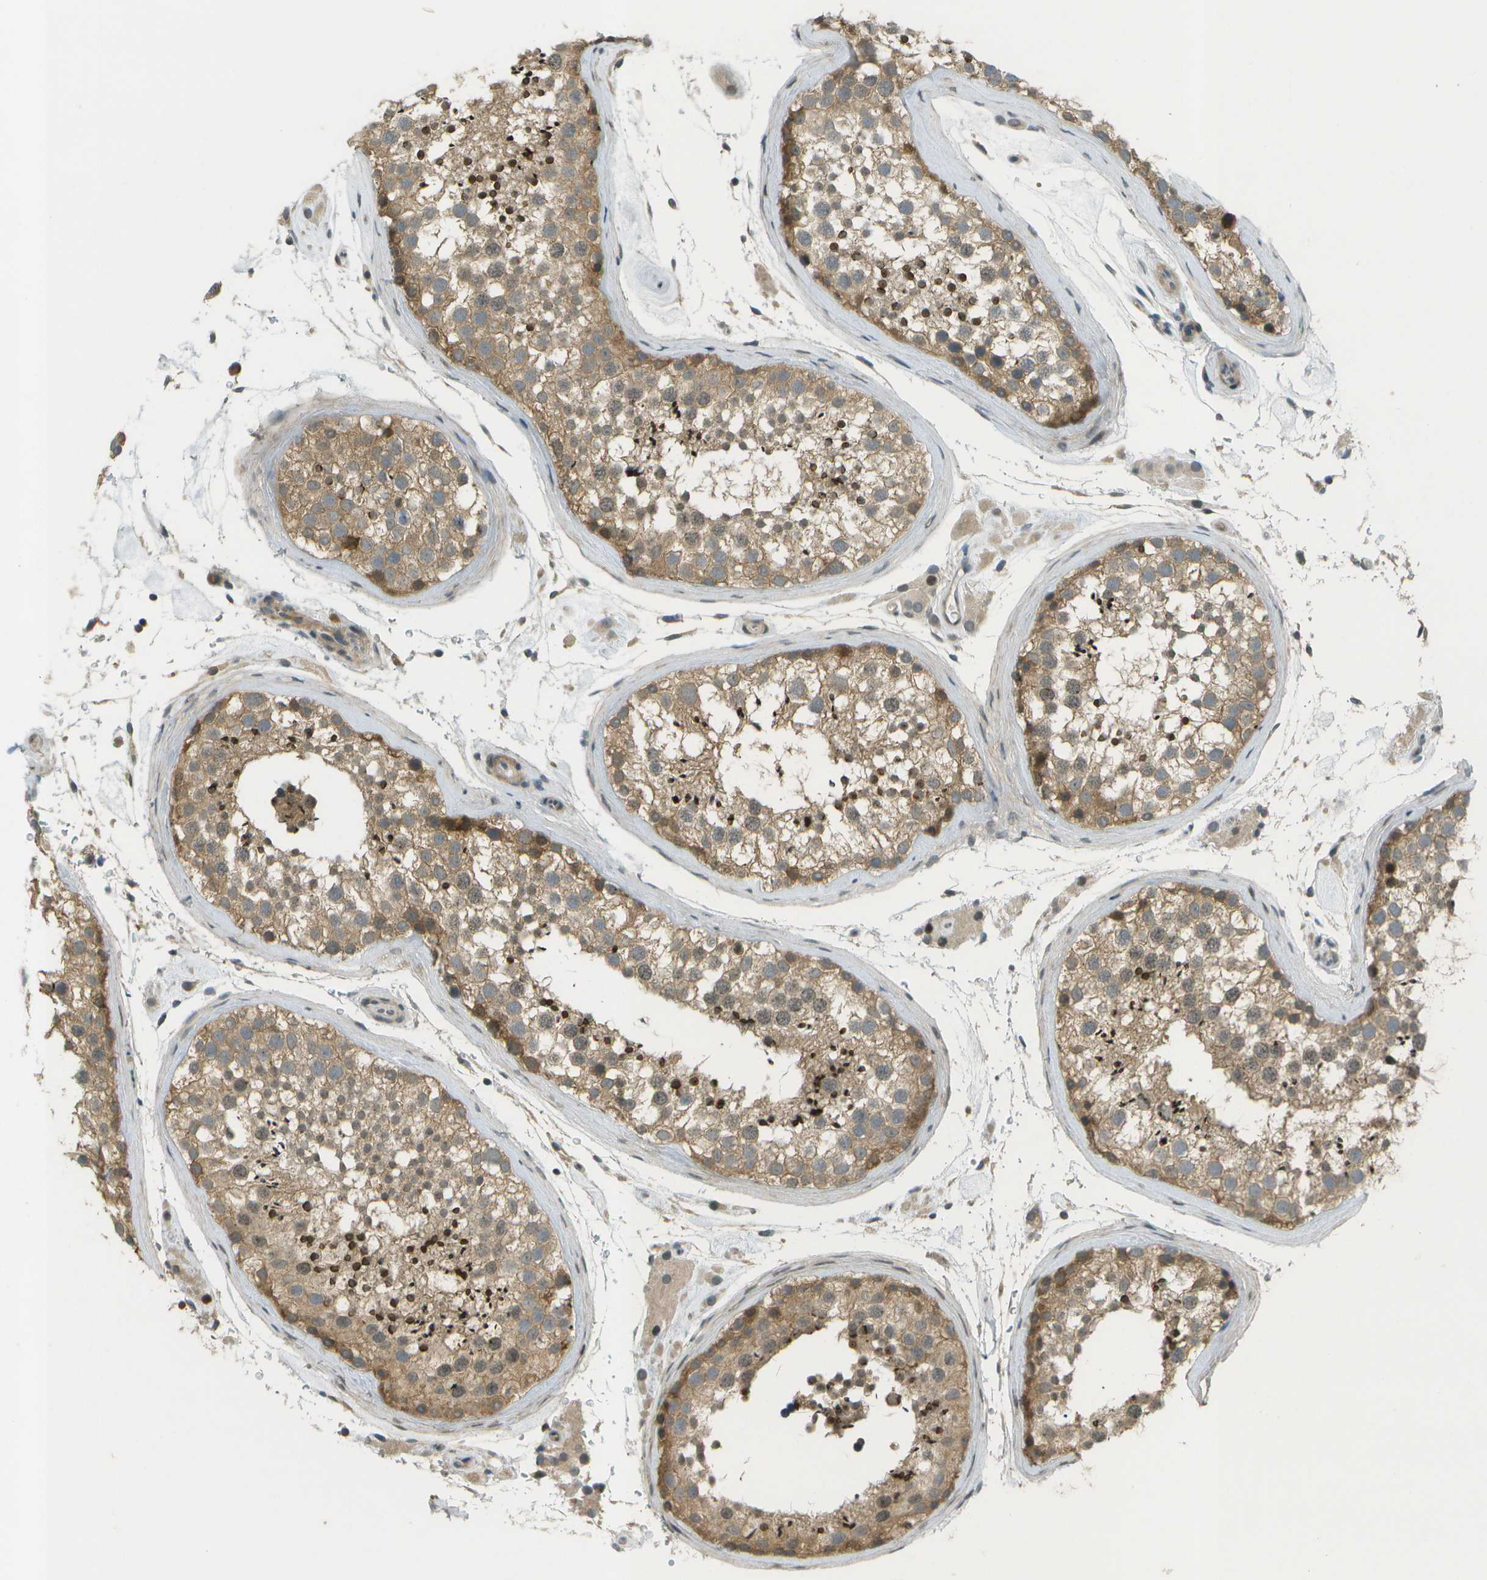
{"staining": {"intensity": "moderate", "quantity": ">75%", "location": "cytoplasmic/membranous,nuclear"}, "tissue": "testis", "cell_type": "Cells in seminiferous ducts", "image_type": "normal", "snomed": [{"axis": "morphology", "description": "Normal tissue, NOS"}, {"axis": "topography", "description": "Testis"}], "caption": "Testis stained with IHC shows moderate cytoplasmic/membranous,nuclear expression in about >75% of cells in seminiferous ducts. The staining was performed using DAB (3,3'-diaminobenzidine), with brown indicating positive protein expression. Nuclei are stained blue with hematoxylin.", "gene": "WNK2", "patient": {"sex": "male", "age": 46}}